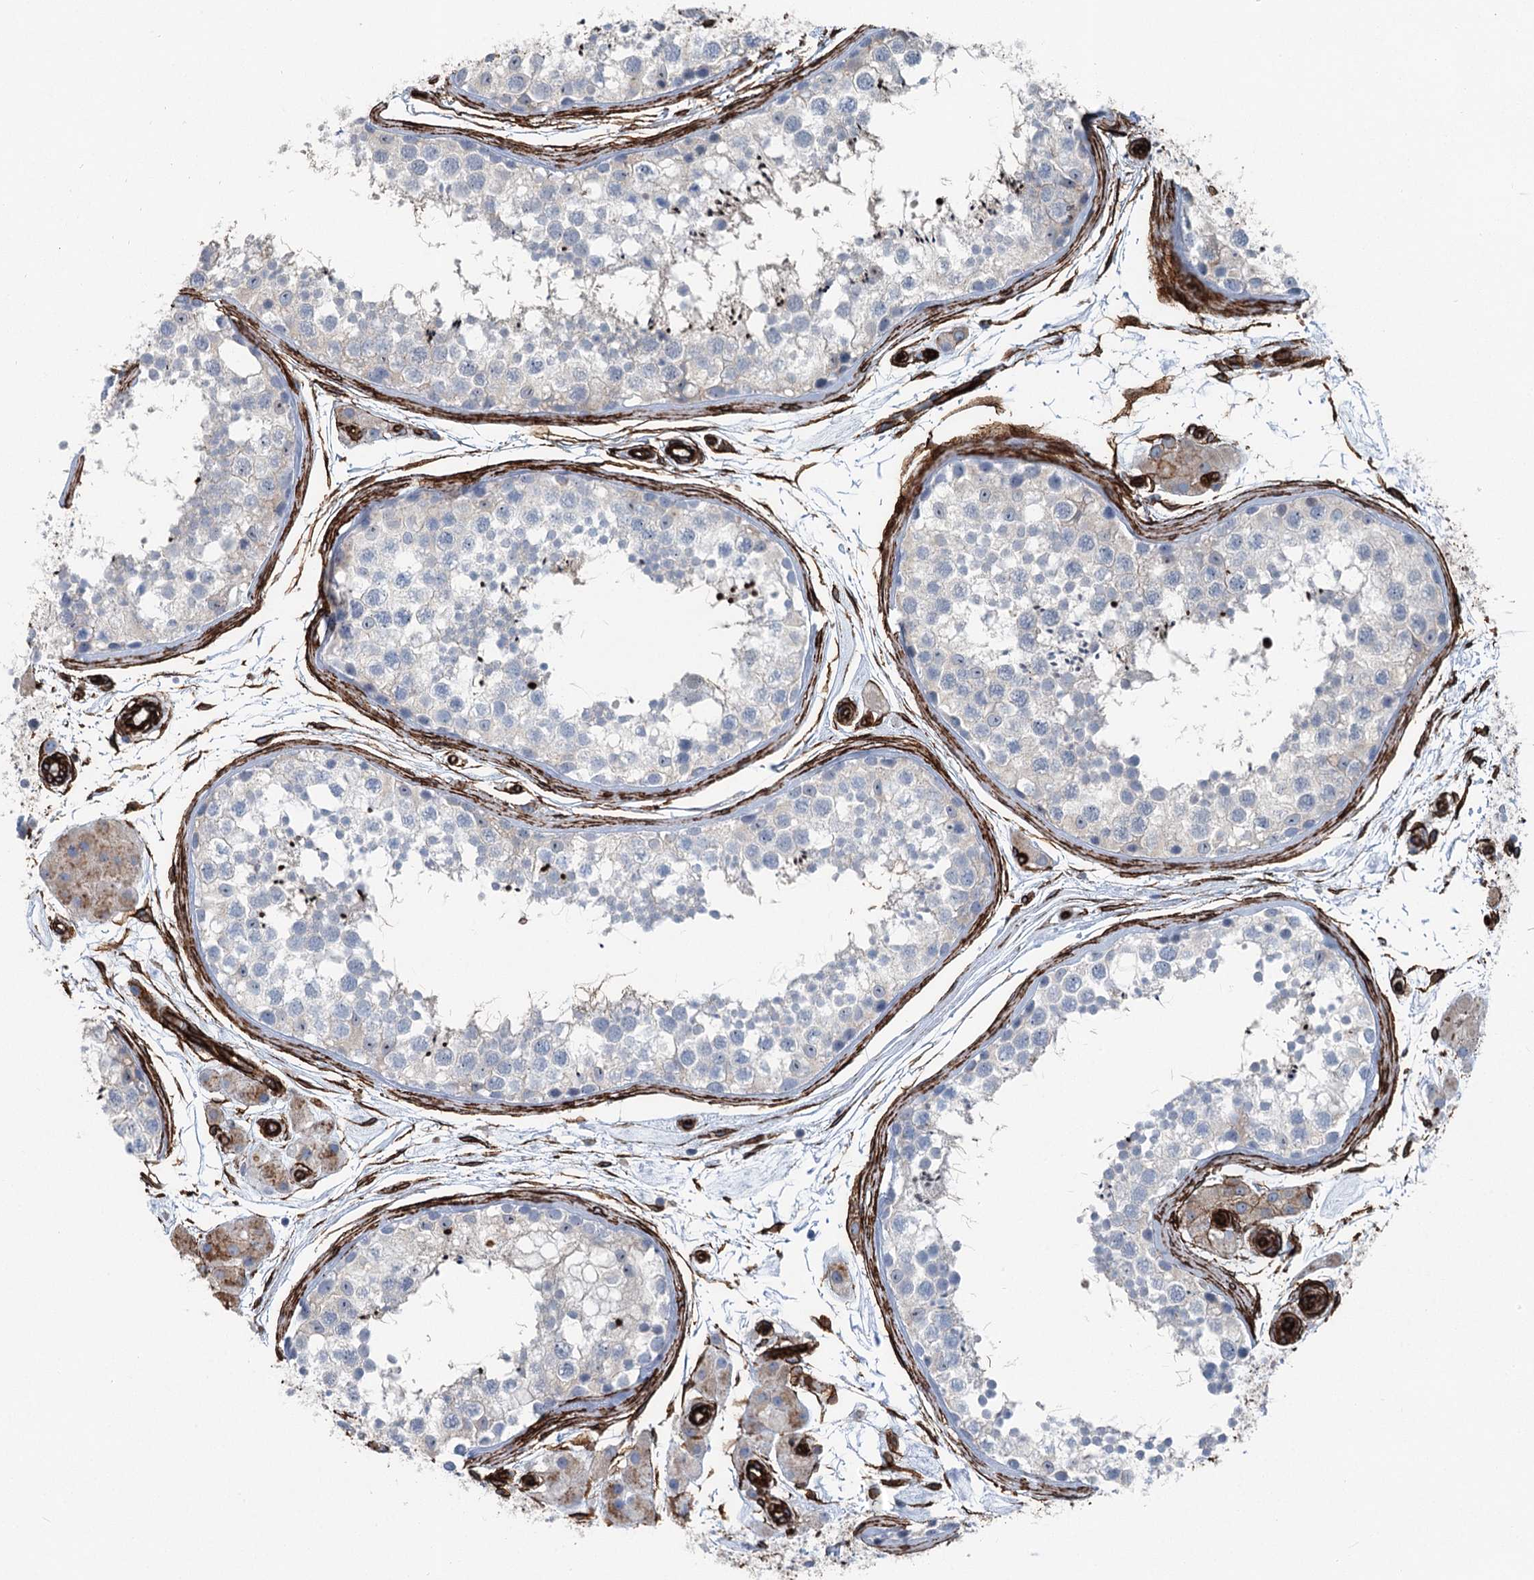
{"staining": {"intensity": "negative", "quantity": "none", "location": "none"}, "tissue": "testis", "cell_type": "Cells in seminiferous ducts", "image_type": "normal", "snomed": [{"axis": "morphology", "description": "Normal tissue, NOS"}, {"axis": "topography", "description": "Testis"}], "caption": "Immunohistochemistry micrograph of unremarkable testis stained for a protein (brown), which demonstrates no staining in cells in seminiferous ducts. Nuclei are stained in blue.", "gene": "IQSEC1", "patient": {"sex": "male", "age": 56}}